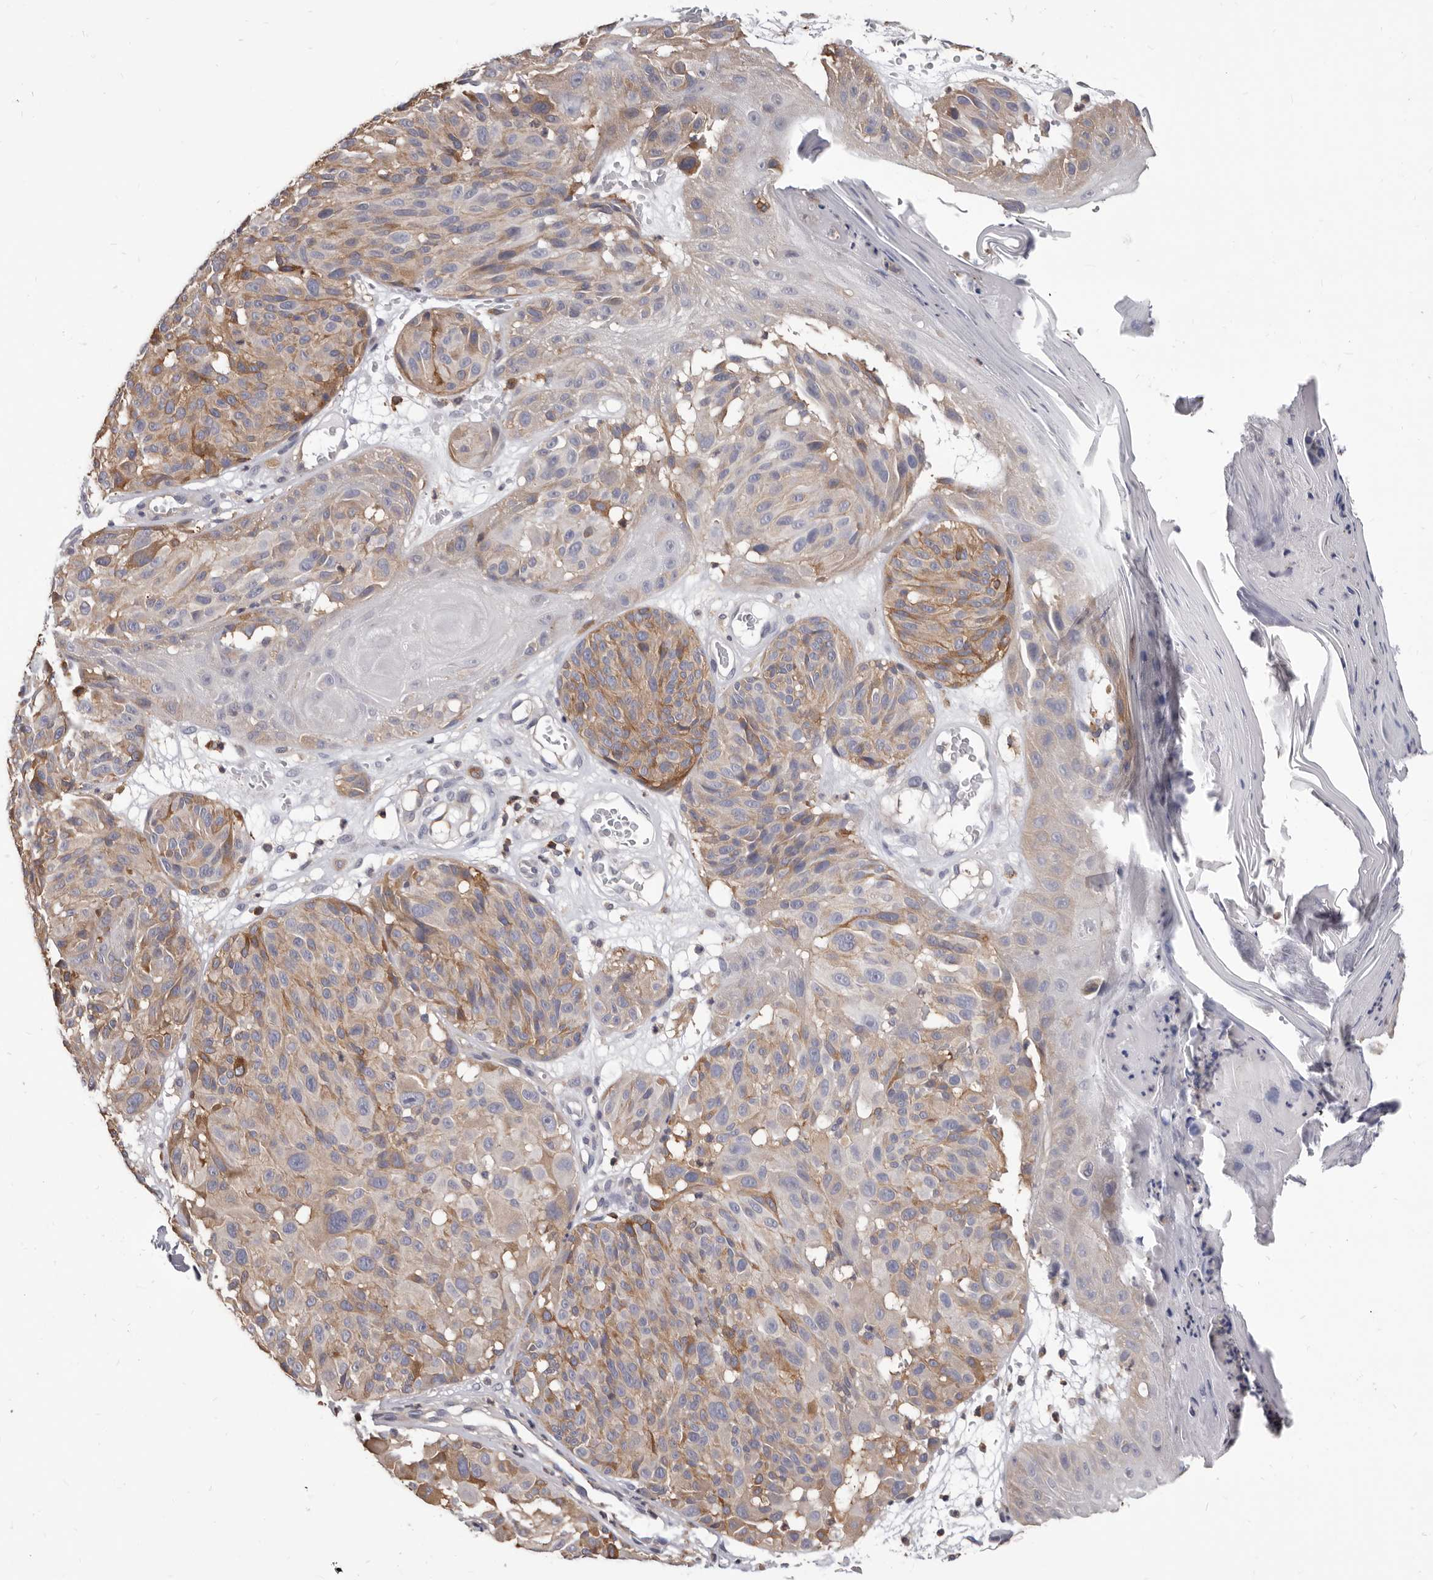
{"staining": {"intensity": "moderate", "quantity": "25%-75%", "location": "cytoplasmic/membranous"}, "tissue": "melanoma", "cell_type": "Tumor cells", "image_type": "cancer", "snomed": [{"axis": "morphology", "description": "Malignant melanoma, NOS"}, {"axis": "topography", "description": "Skin"}], "caption": "Immunohistochemistry (IHC) (DAB (3,3'-diaminobenzidine)) staining of malignant melanoma reveals moderate cytoplasmic/membranous protein positivity in approximately 25%-75% of tumor cells. Nuclei are stained in blue.", "gene": "NIBAN1", "patient": {"sex": "male", "age": 83}}